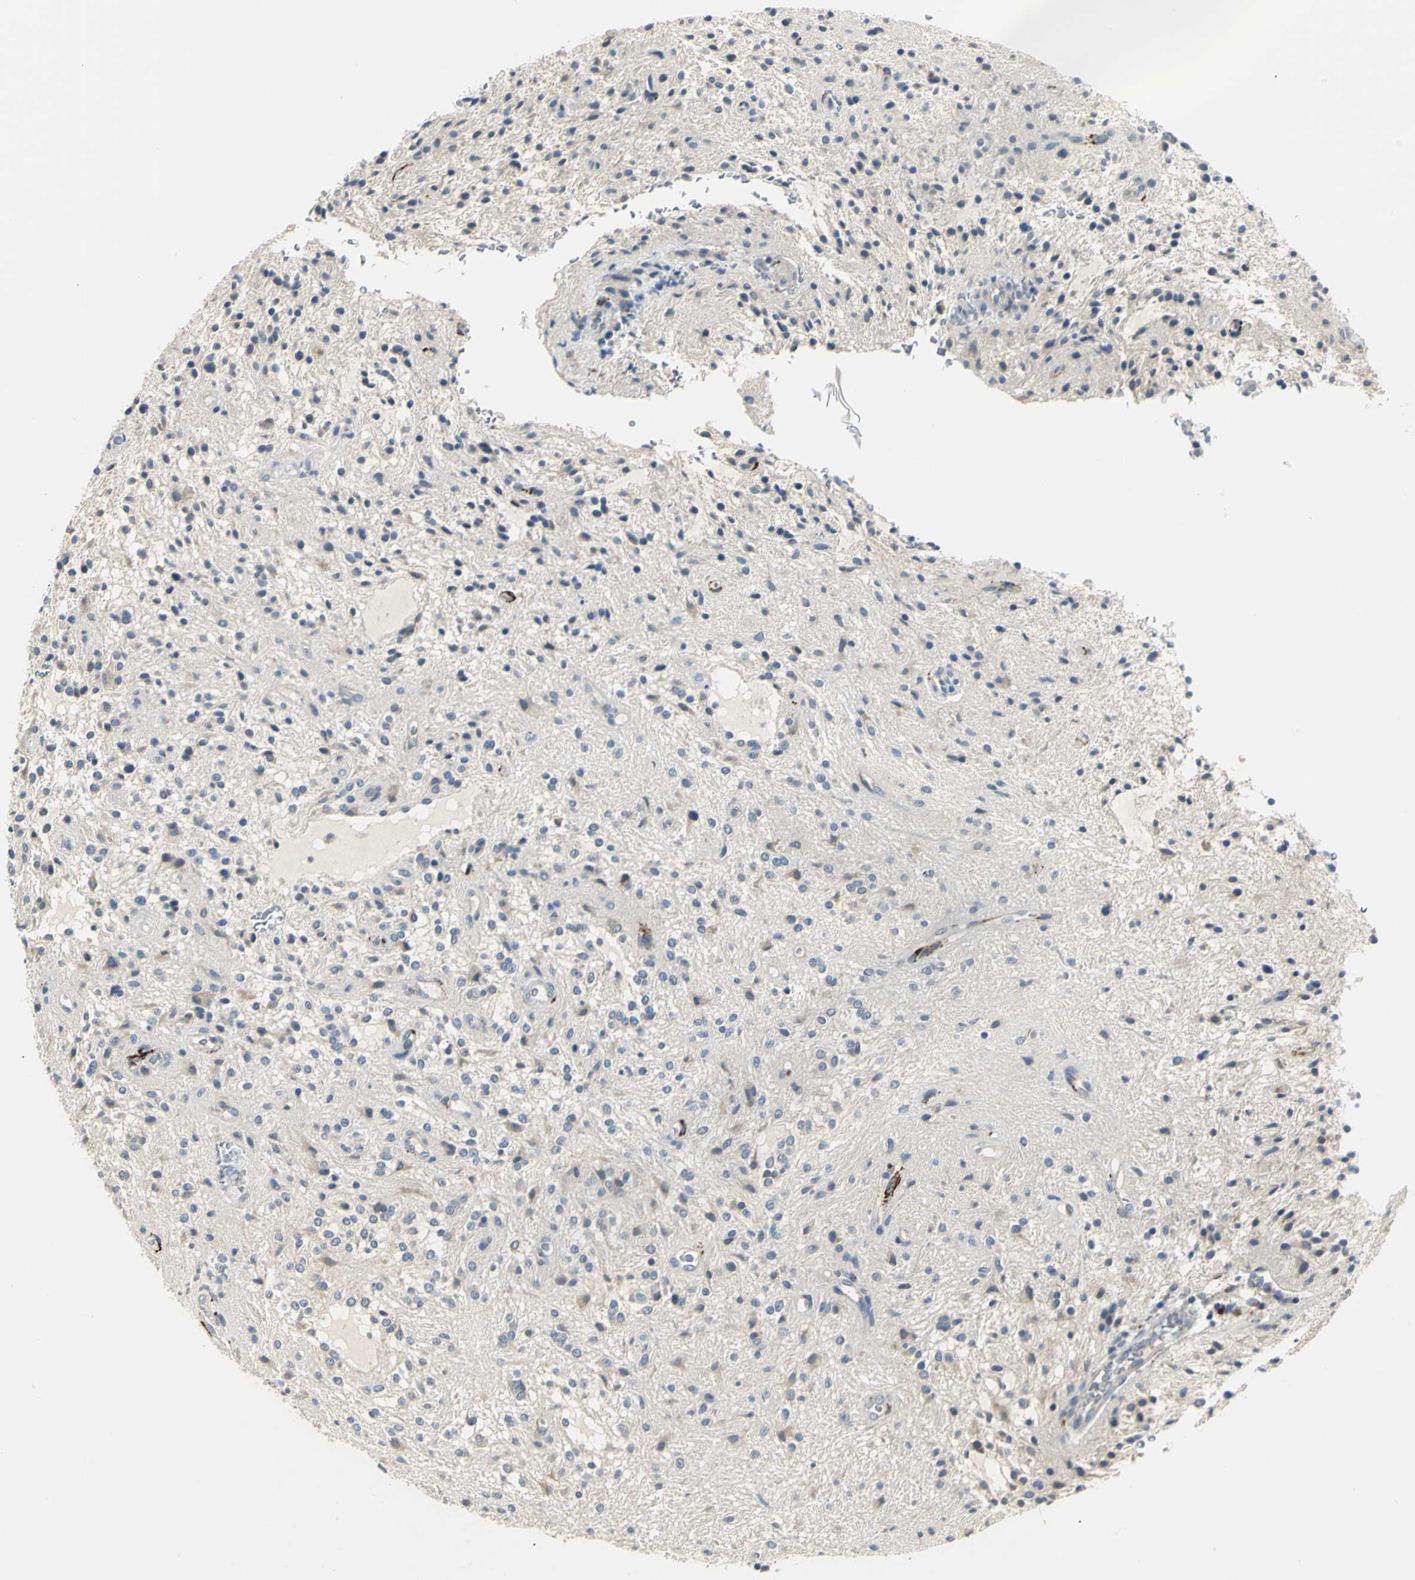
{"staining": {"intensity": "weak", "quantity": "25%-75%", "location": "cytoplasmic/membranous"}, "tissue": "glioma", "cell_type": "Tumor cells", "image_type": "cancer", "snomed": [{"axis": "morphology", "description": "Glioma, malignant, NOS"}, {"axis": "topography", "description": "Cerebellum"}], "caption": "This image reveals glioma stained with IHC to label a protein in brown. The cytoplasmic/membranous of tumor cells show weak positivity for the protein. Nuclei are counter-stained blue.", "gene": "B3GNT2", "patient": {"sex": "female", "age": 10}}